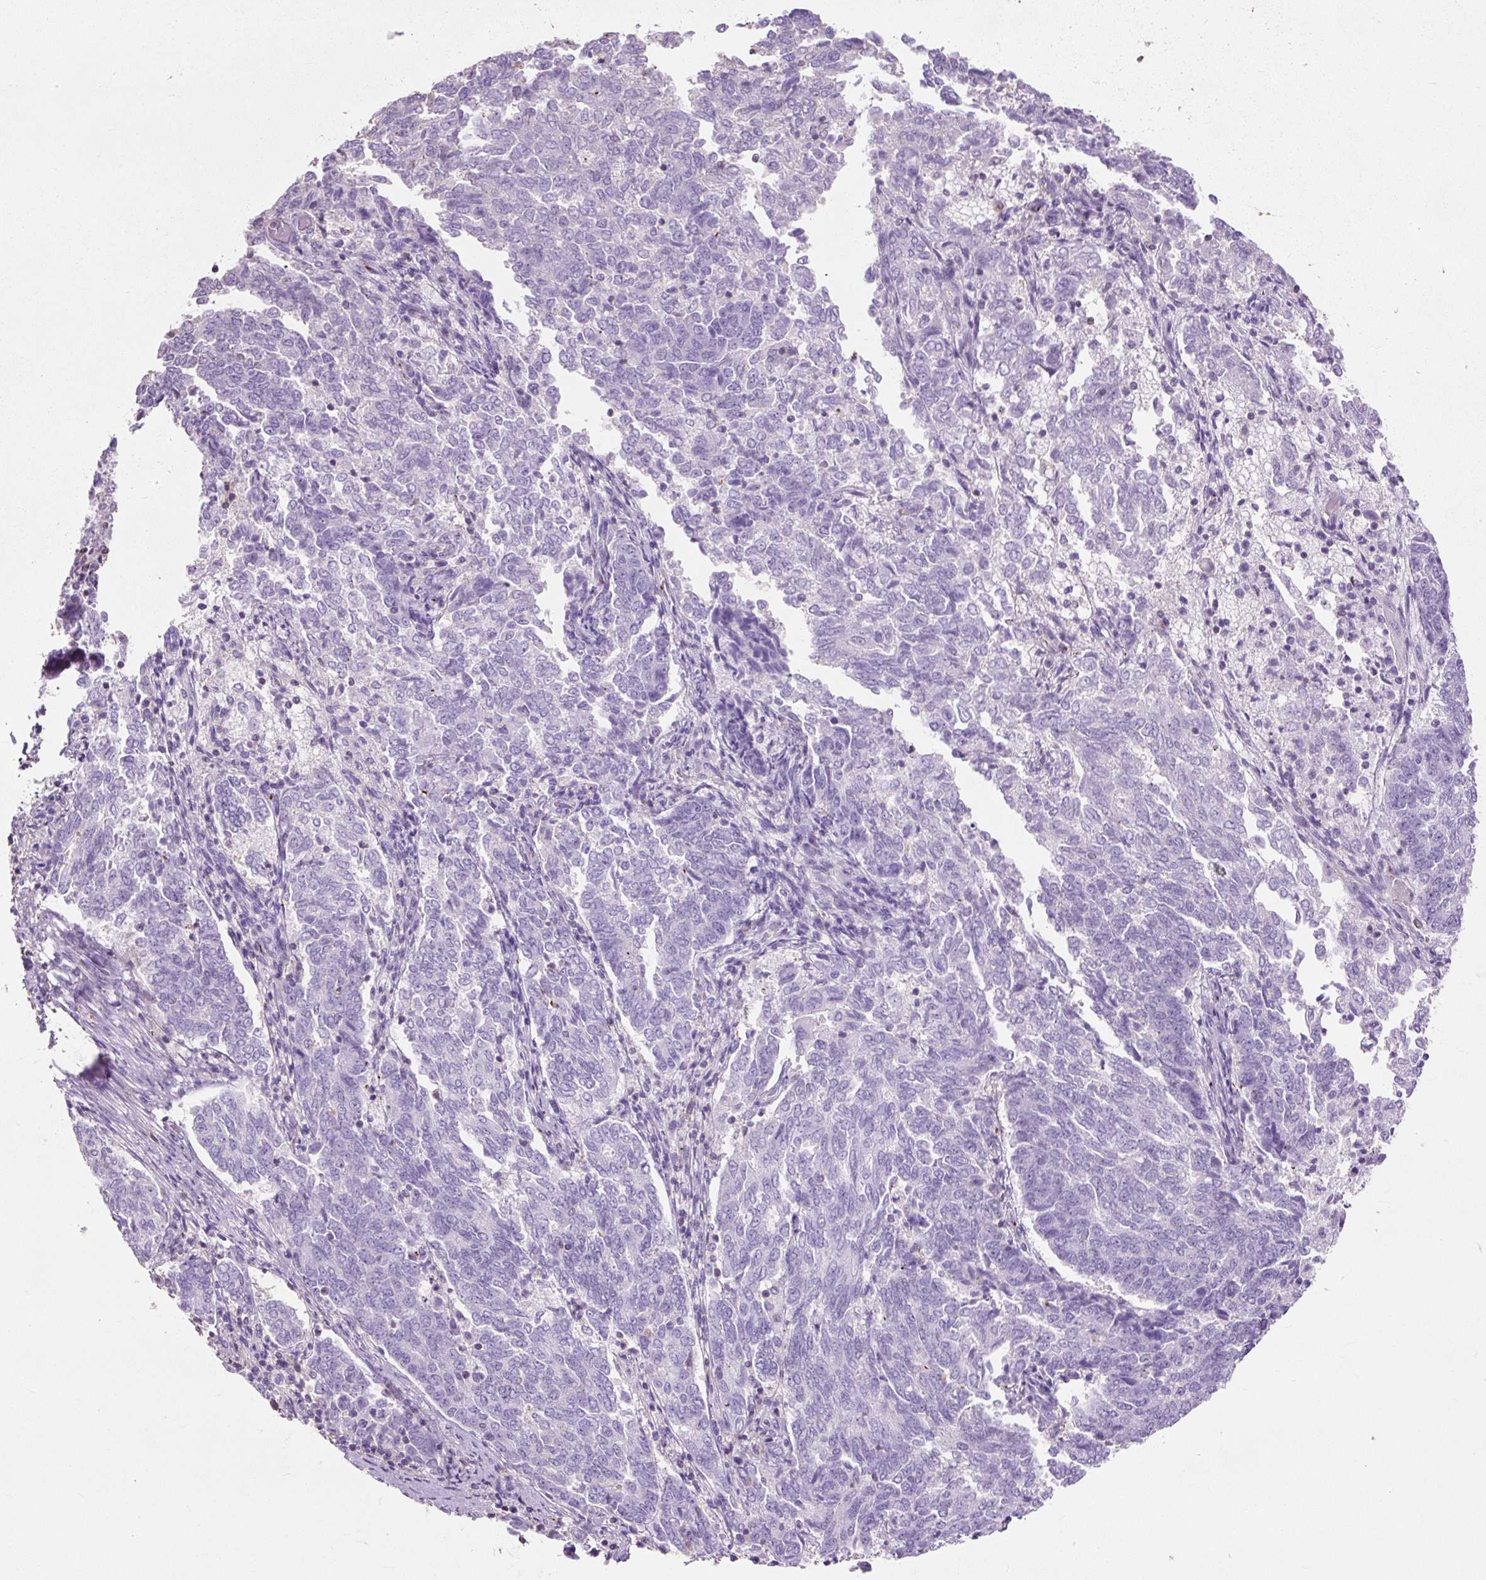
{"staining": {"intensity": "negative", "quantity": "none", "location": "none"}, "tissue": "endometrial cancer", "cell_type": "Tumor cells", "image_type": "cancer", "snomed": [{"axis": "morphology", "description": "Adenocarcinoma, NOS"}, {"axis": "topography", "description": "Endometrium"}], "caption": "Immunohistochemistry micrograph of human endometrial adenocarcinoma stained for a protein (brown), which demonstrates no staining in tumor cells.", "gene": "OR10A7", "patient": {"sex": "female", "age": 80}}